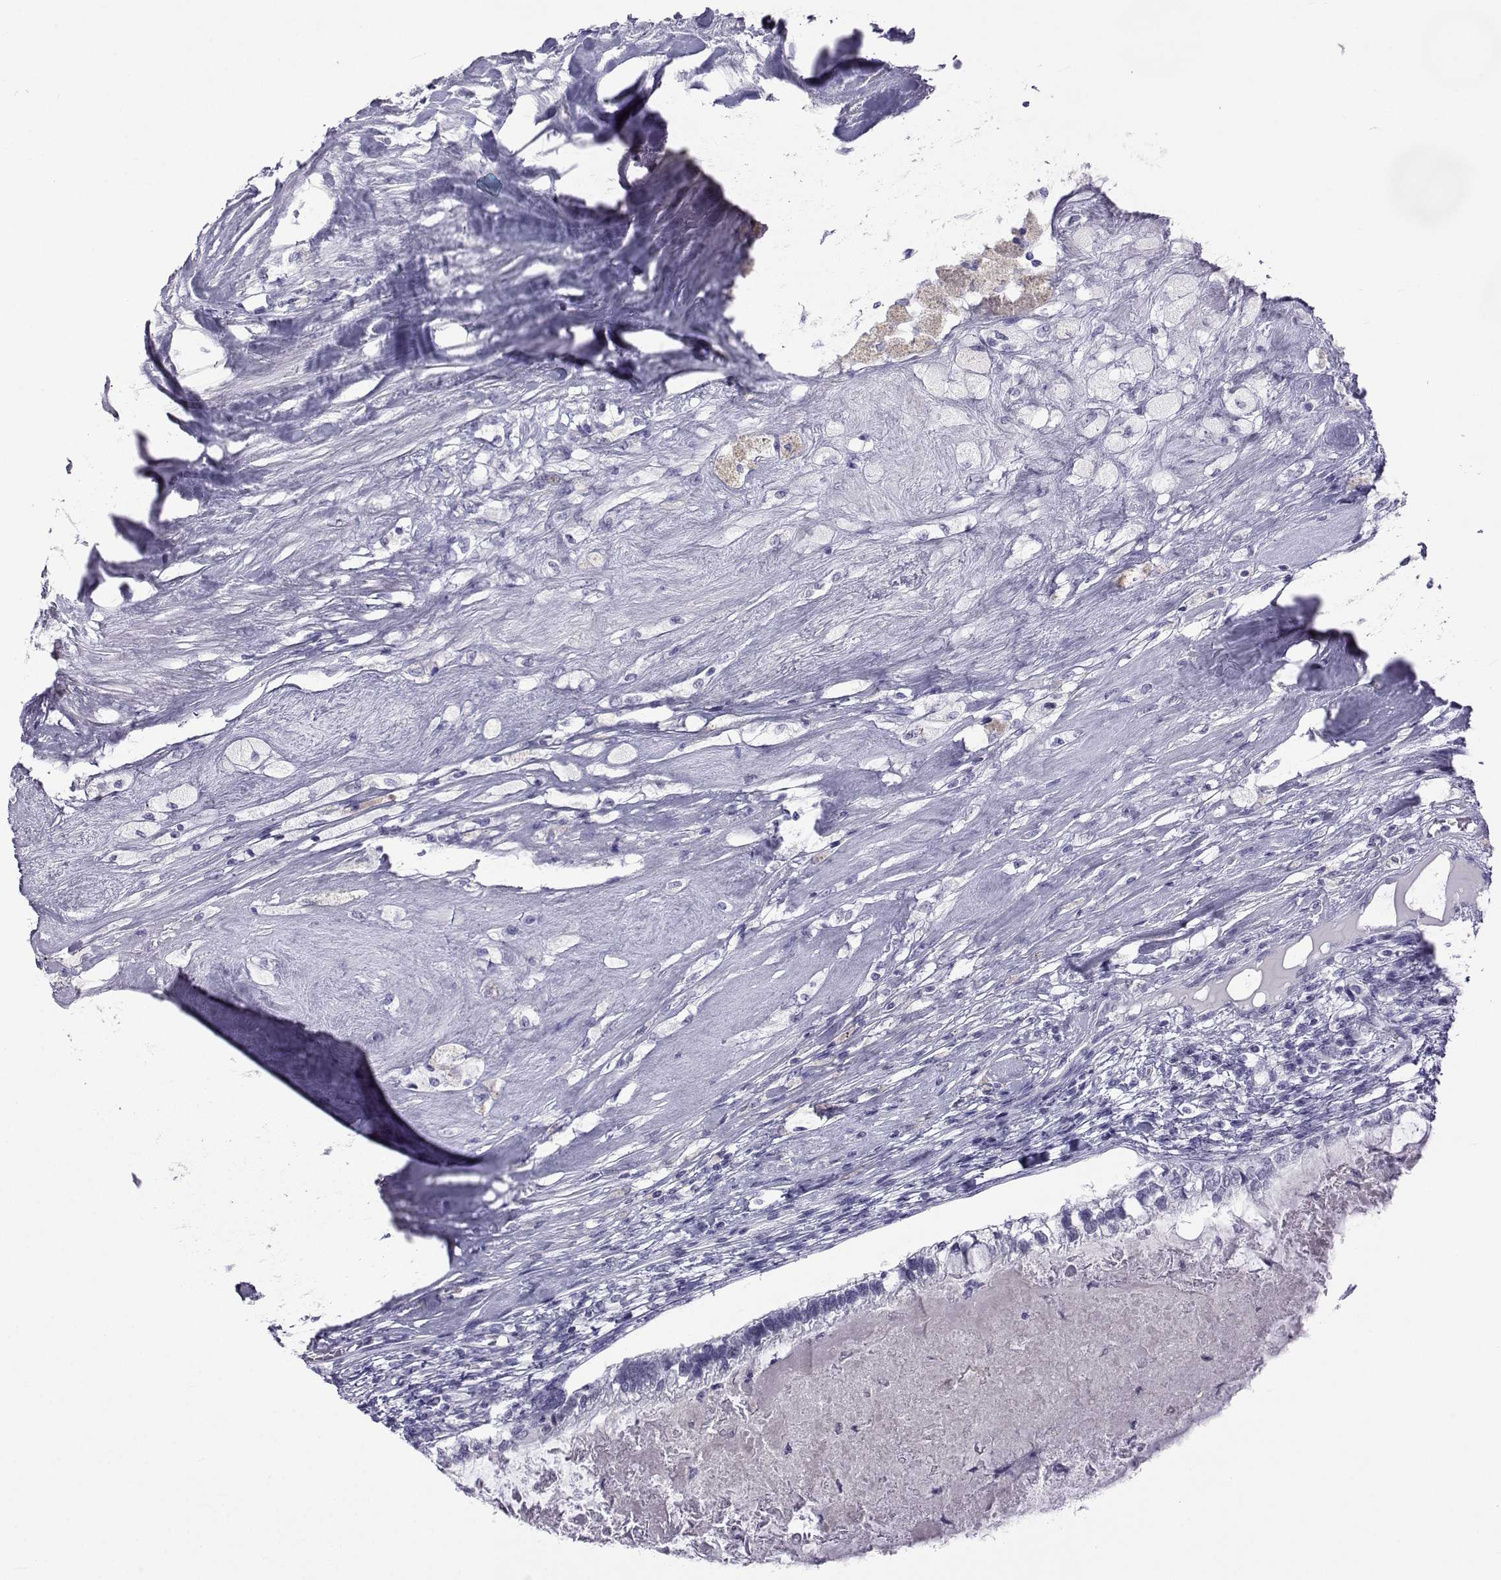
{"staining": {"intensity": "negative", "quantity": "none", "location": "none"}, "tissue": "testis cancer", "cell_type": "Tumor cells", "image_type": "cancer", "snomed": [{"axis": "morphology", "description": "Seminoma, NOS"}, {"axis": "morphology", "description": "Carcinoma, Embryonal, NOS"}, {"axis": "topography", "description": "Testis"}], "caption": "A micrograph of human seminoma (testis) is negative for staining in tumor cells.", "gene": "ACTL7A", "patient": {"sex": "male", "age": 41}}